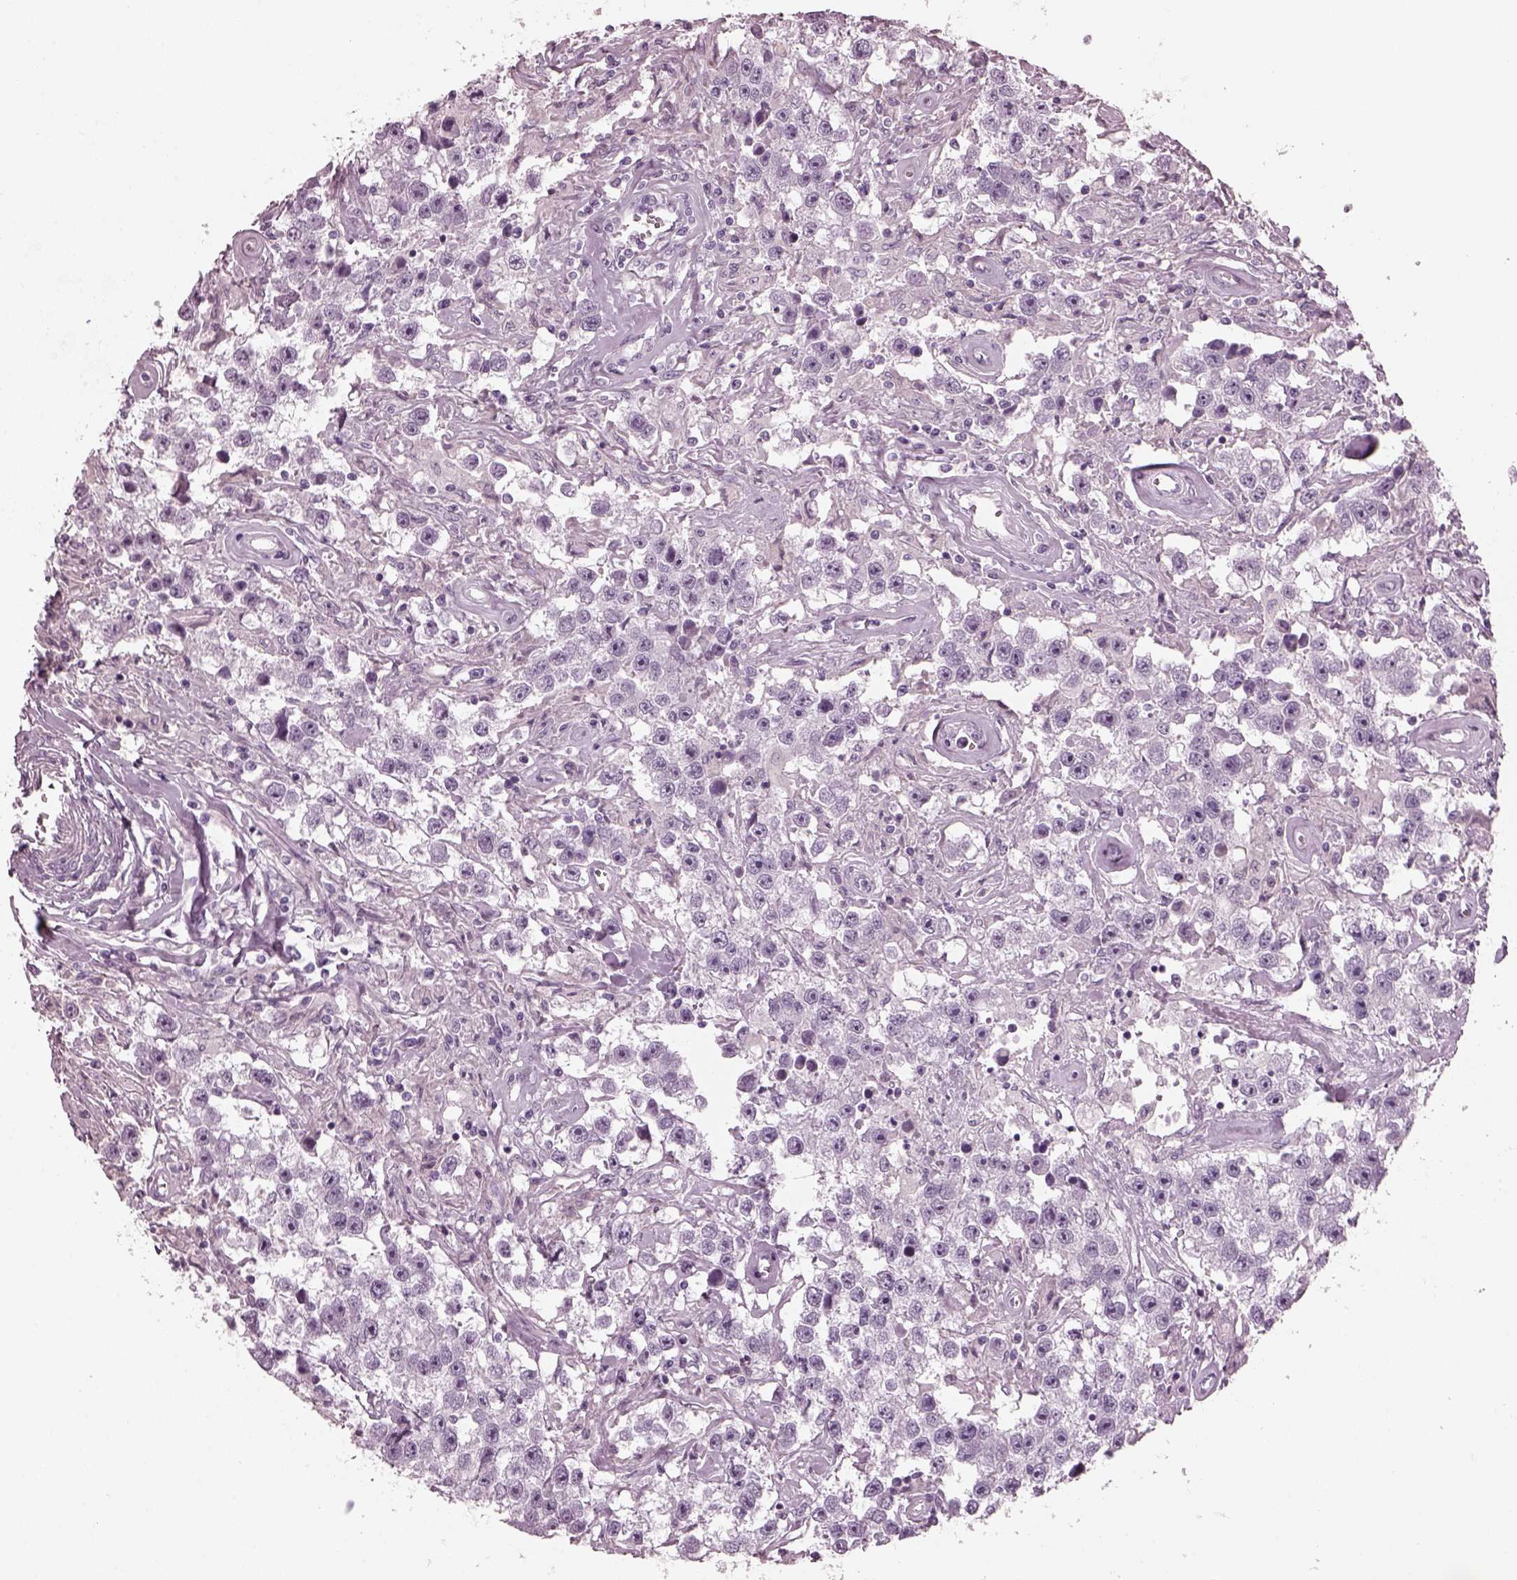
{"staining": {"intensity": "negative", "quantity": "none", "location": "none"}, "tissue": "testis cancer", "cell_type": "Tumor cells", "image_type": "cancer", "snomed": [{"axis": "morphology", "description": "Seminoma, NOS"}, {"axis": "topography", "description": "Testis"}], "caption": "Human testis seminoma stained for a protein using immunohistochemistry exhibits no staining in tumor cells.", "gene": "RCVRN", "patient": {"sex": "male", "age": 43}}